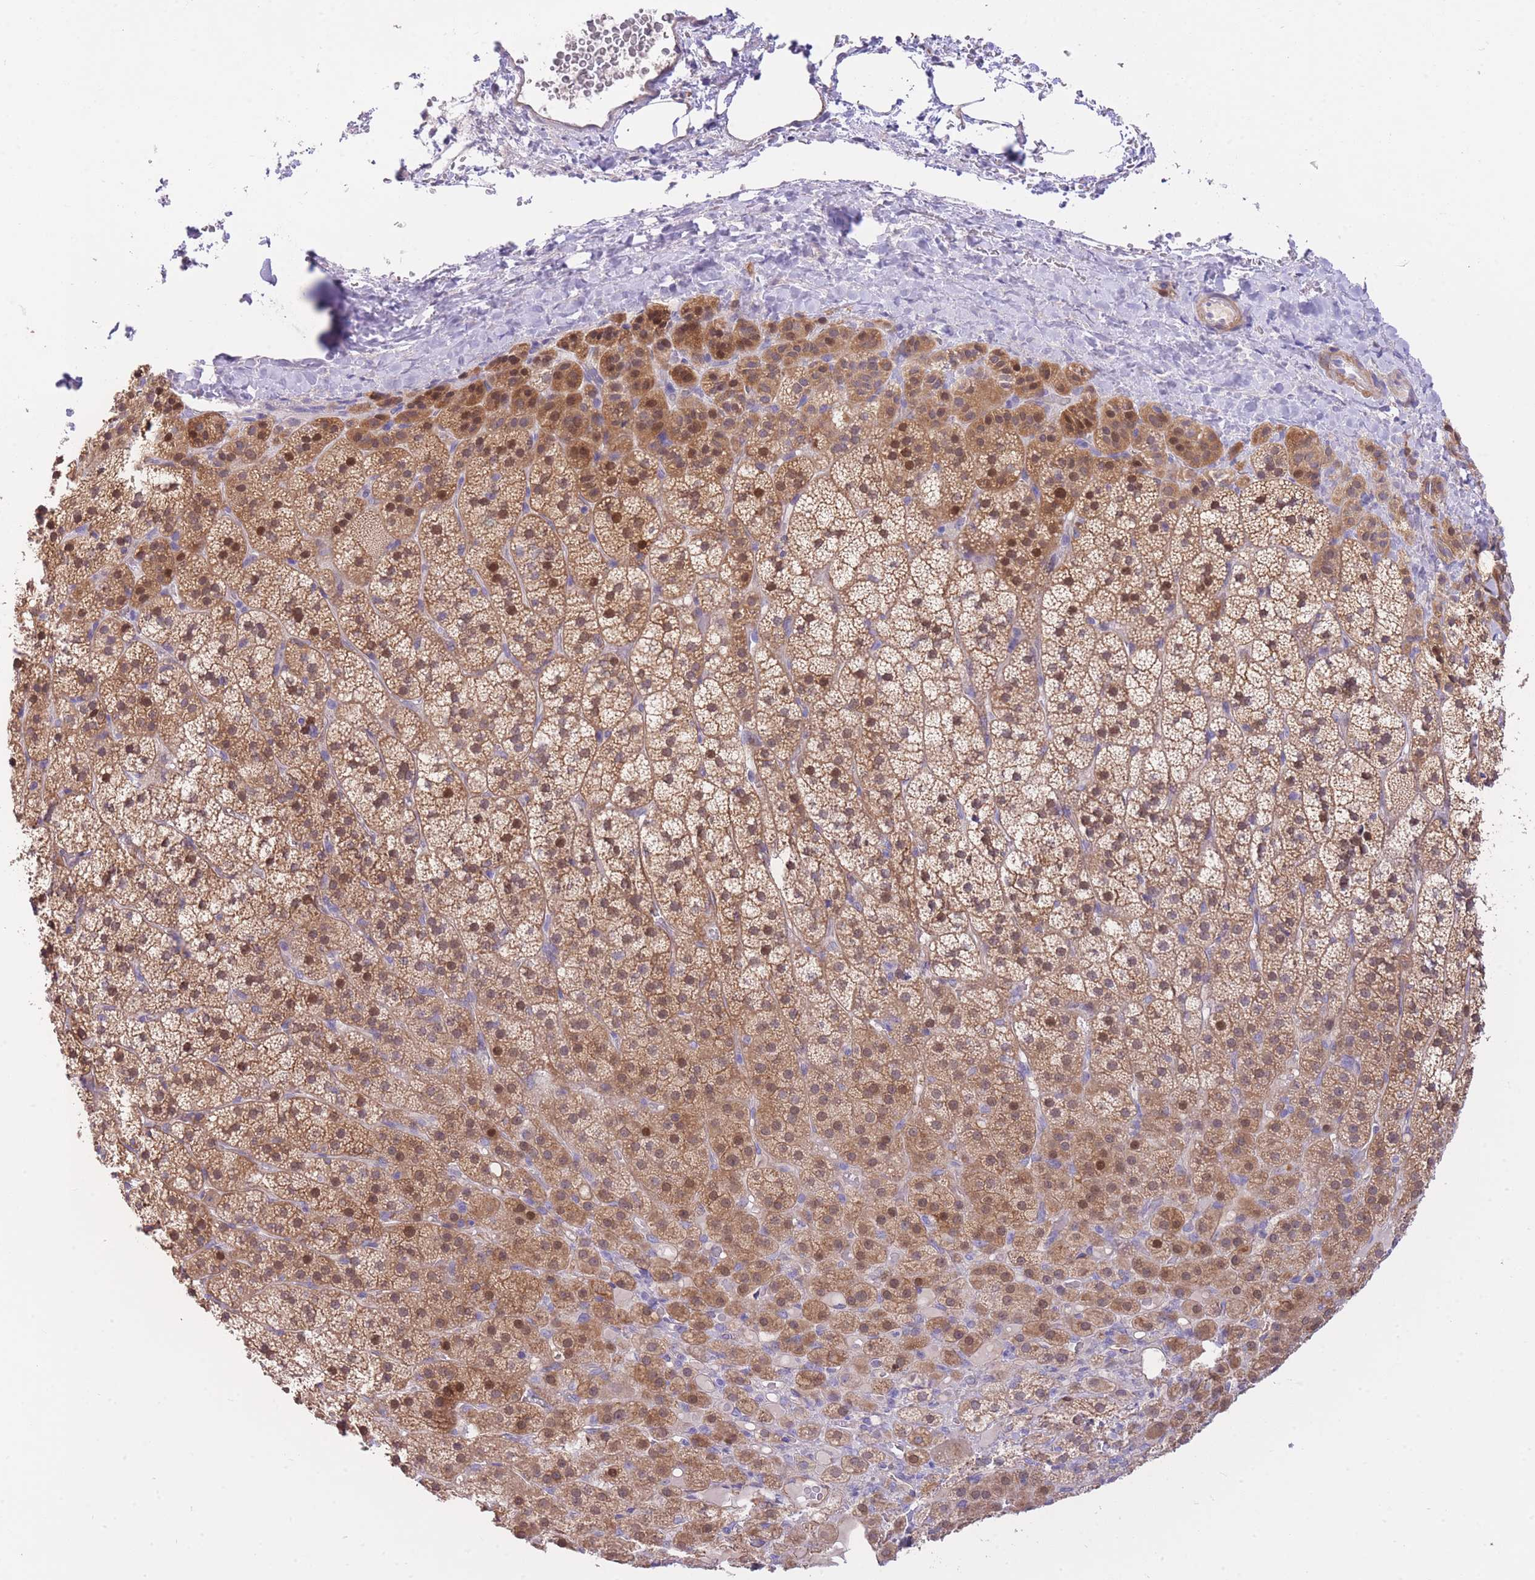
{"staining": {"intensity": "moderate", "quantity": ">75%", "location": "cytoplasmic/membranous,nuclear"}, "tissue": "adrenal gland", "cell_type": "Glandular cells", "image_type": "normal", "snomed": [{"axis": "morphology", "description": "Normal tissue, NOS"}, {"axis": "topography", "description": "Adrenal gland"}], "caption": "Glandular cells show moderate cytoplasmic/membranous,nuclear staining in approximately >75% of cells in benign adrenal gland.", "gene": "PGM1", "patient": {"sex": "female", "age": 58}}